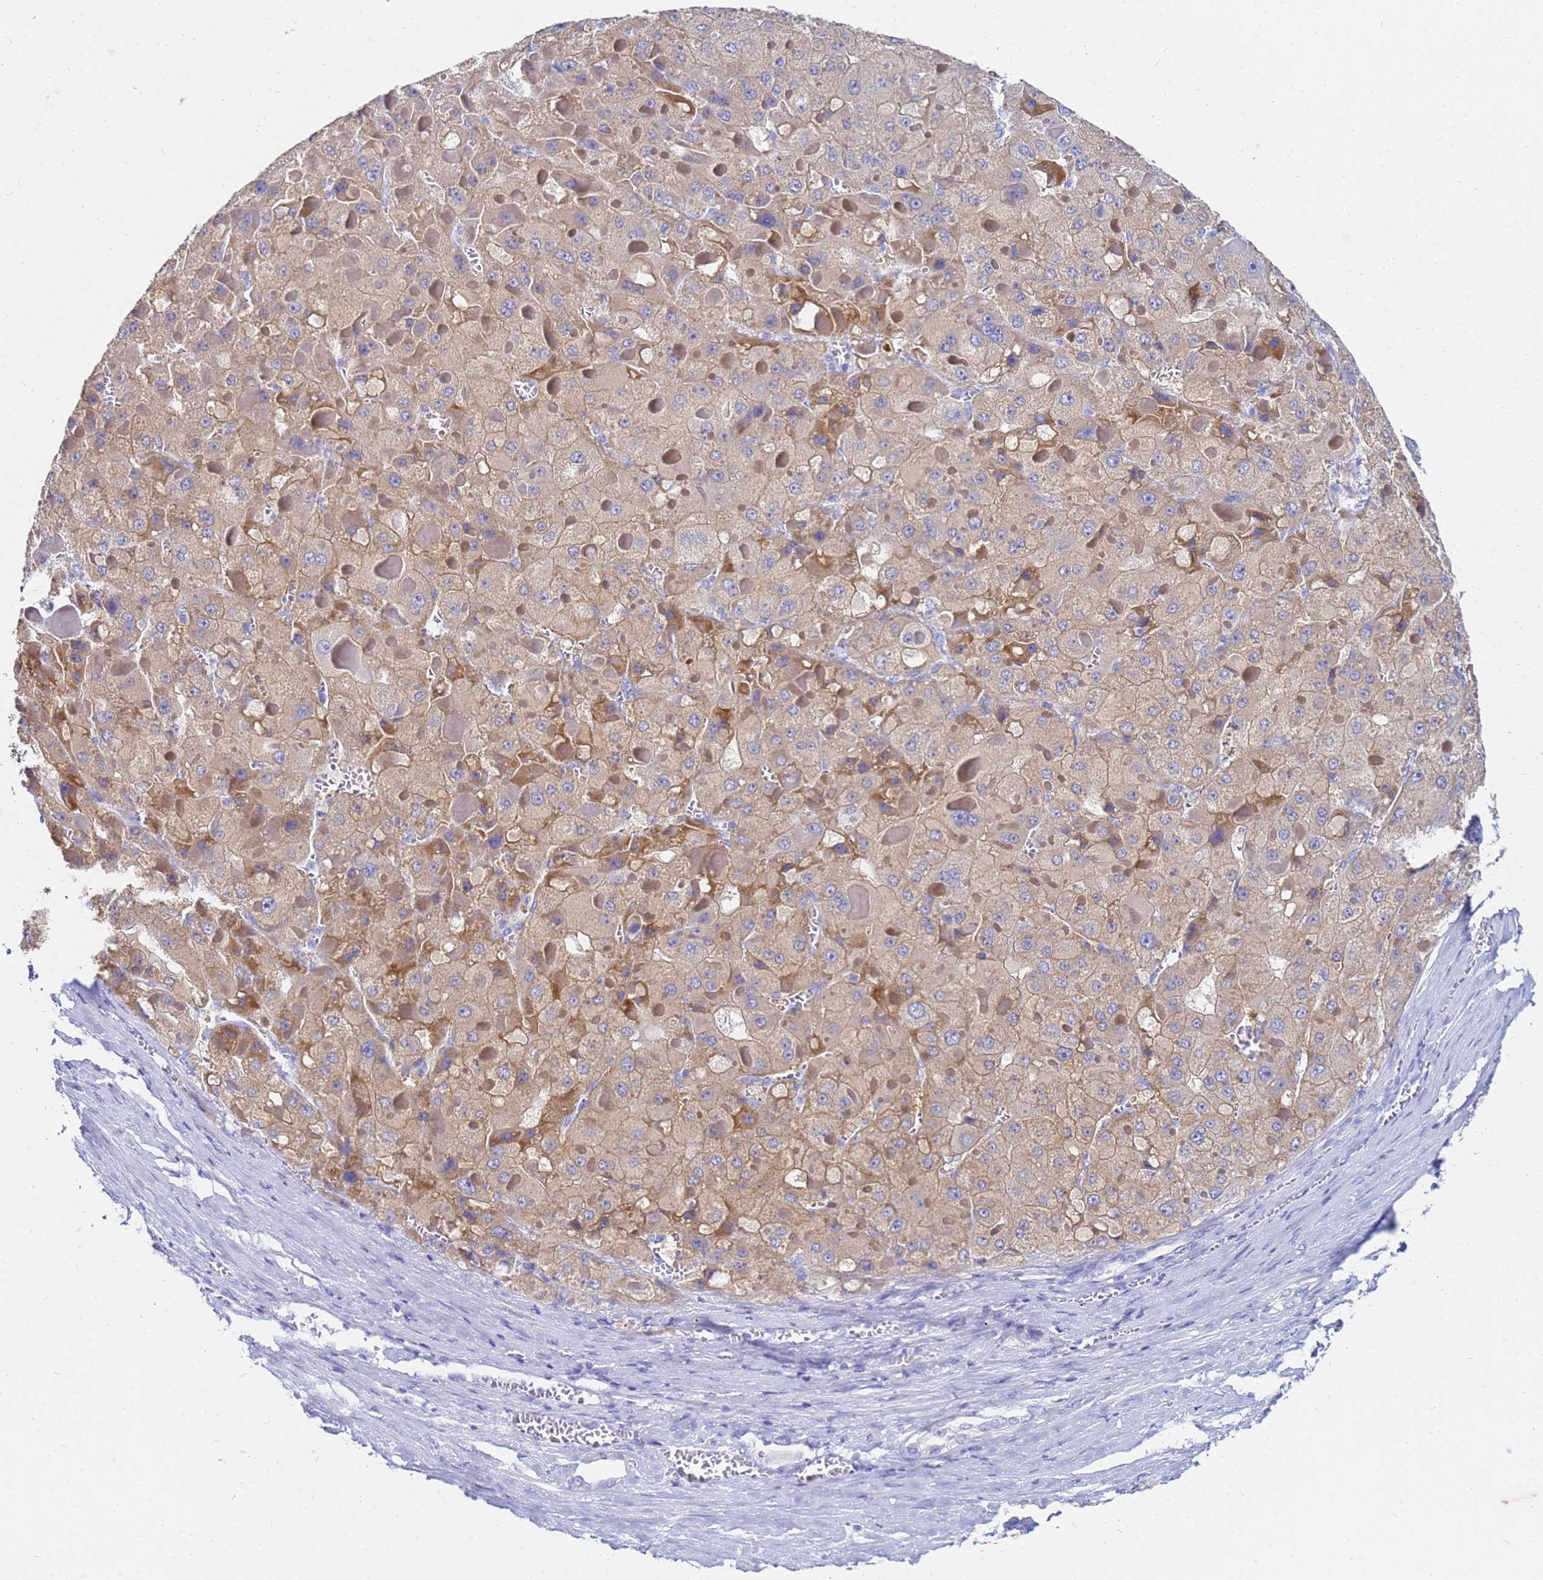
{"staining": {"intensity": "negative", "quantity": "none", "location": "none"}, "tissue": "liver cancer", "cell_type": "Tumor cells", "image_type": "cancer", "snomed": [{"axis": "morphology", "description": "Carcinoma, Hepatocellular, NOS"}, {"axis": "topography", "description": "Liver"}], "caption": "A micrograph of liver hepatocellular carcinoma stained for a protein exhibits no brown staining in tumor cells.", "gene": "C2orf72", "patient": {"sex": "female", "age": 73}}